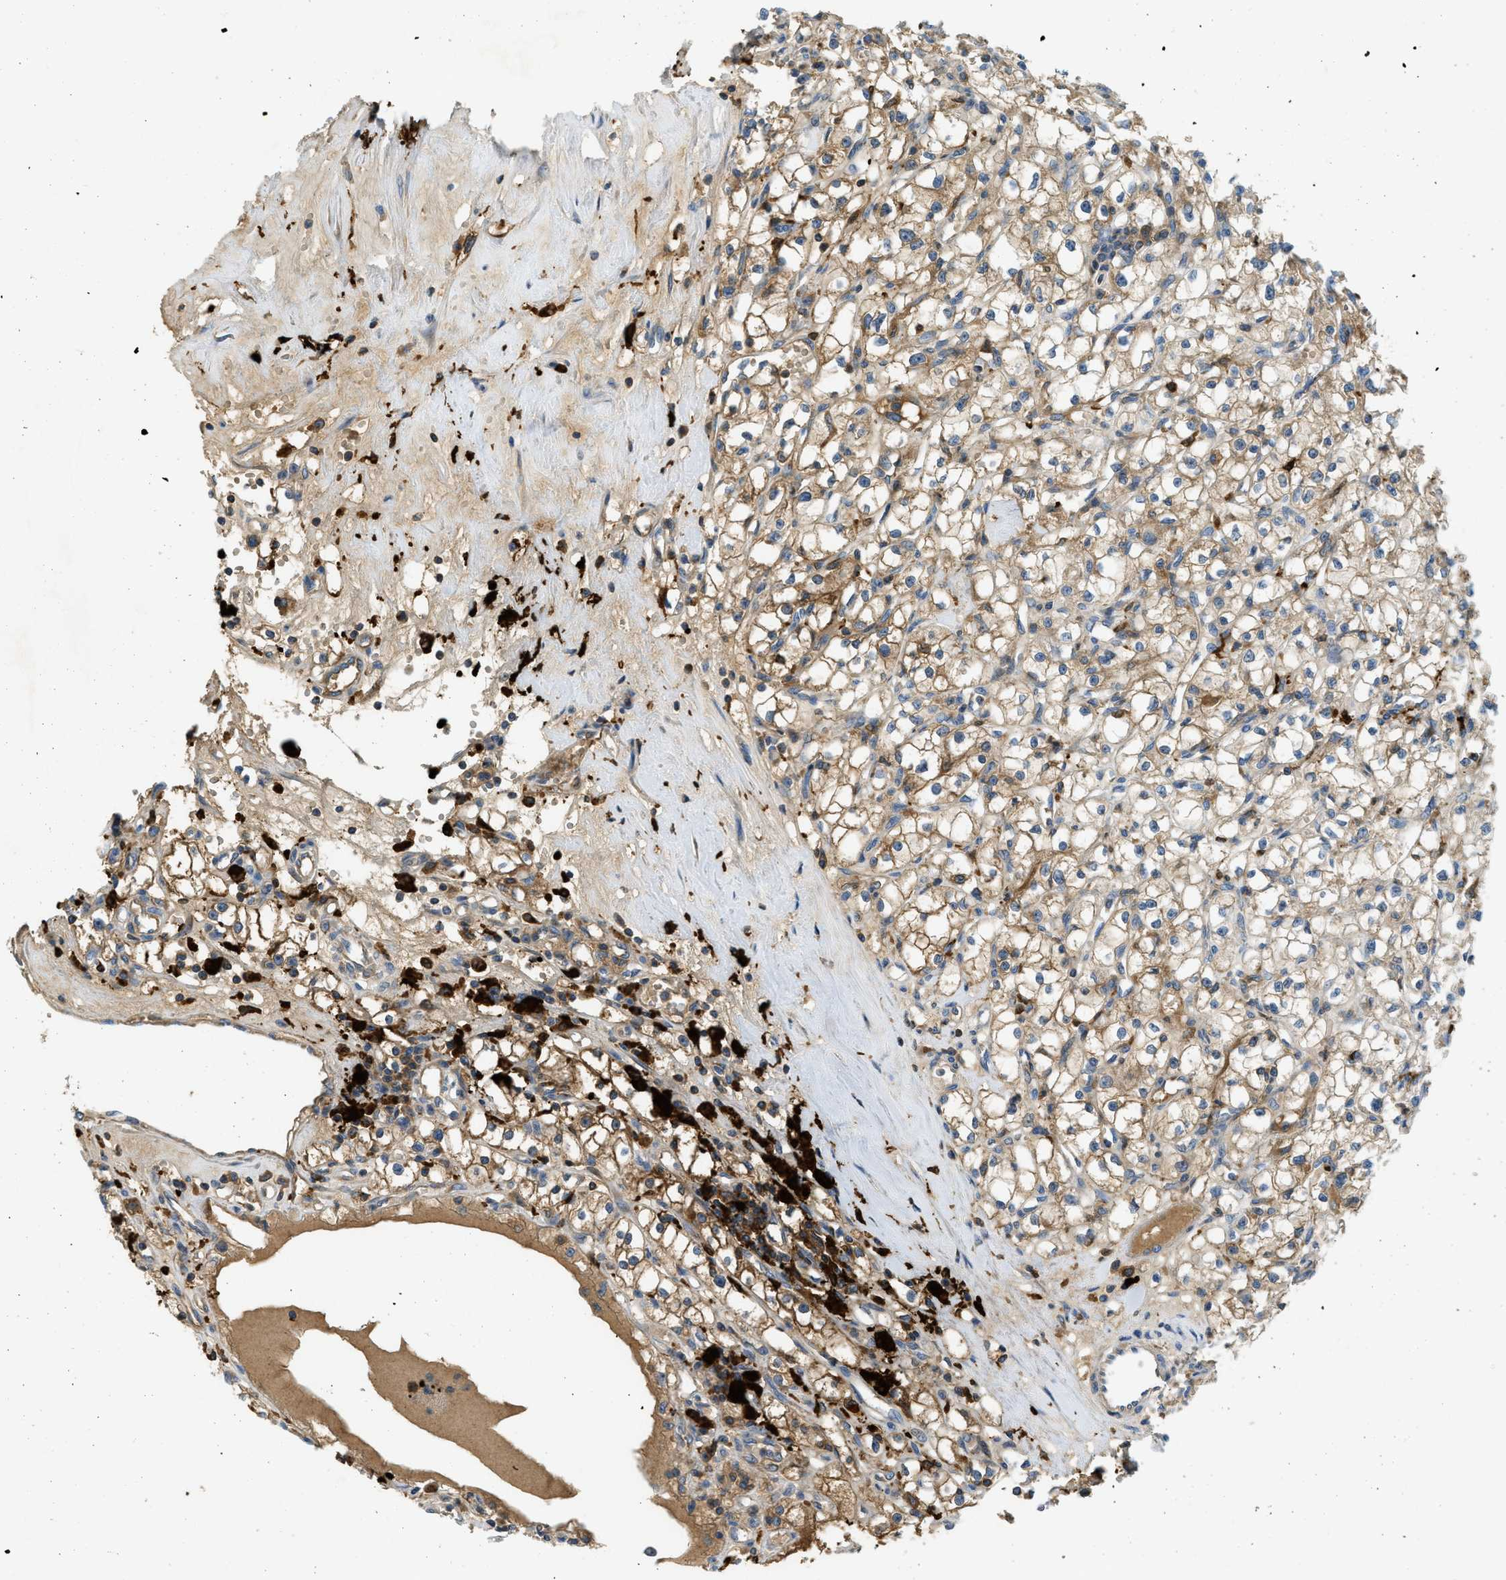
{"staining": {"intensity": "moderate", "quantity": ">75%", "location": "cytoplasmic/membranous"}, "tissue": "renal cancer", "cell_type": "Tumor cells", "image_type": "cancer", "snomed": [{"axis": "morphology", "description": "Adenocarcinoma, NOS"}, {"axis": "topography", "description": "Kidney"}], "caption": "Renal cancer stained for a protein (brown) displays moderate cytoplasmic/membranous positive positivity in approximately >75% of tumor cells.", "gene": "RFFL", "patient": {"sex": "male", "age": 56}}